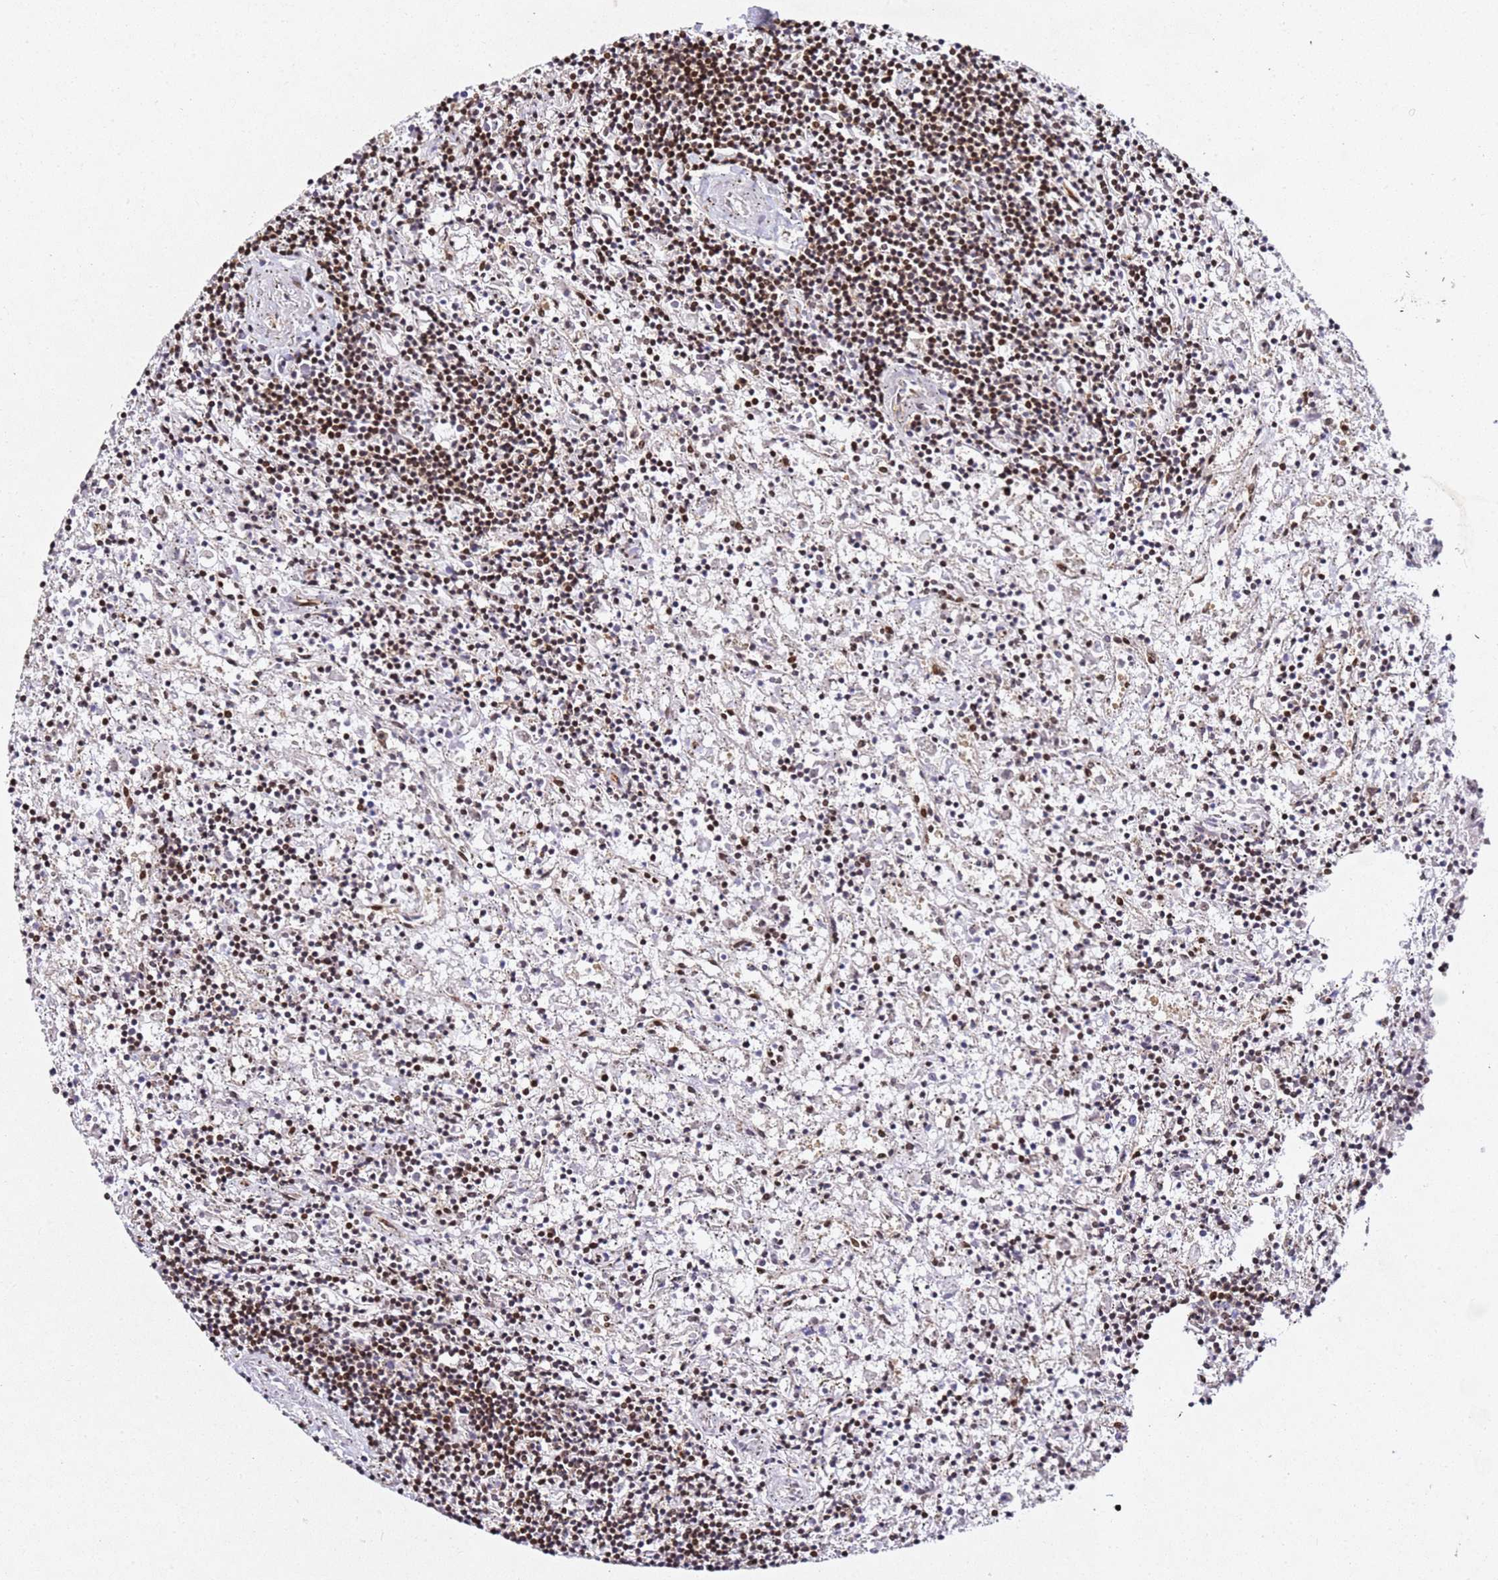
{"staining": {"intensity": "moderate", "quantity": ">75%", "location": "nuclear"}, "tissue": "lymphoma", "cell_type": "Tumor cells", "image_type": "cancer", "snomed": [{"axis": "morphology", "description": "Malignant lymphoma, non-Hodgkin's type, Low grade"}, {"axis": "topography", "description": "Spleen"}], "caption": "Immunohistochemistry (IHC) photomicrograph of neoplastic tissue: malignant lymphoma, non-Hodgkin's type (low-grade) stained using IHC displays medium levels of moderate protein expression localized specifically in the nuclear of tumor cells, appearing as a nuclear brown color.", "gene": "ZNF296", "patient": {"sex": "male", "age": 76}}